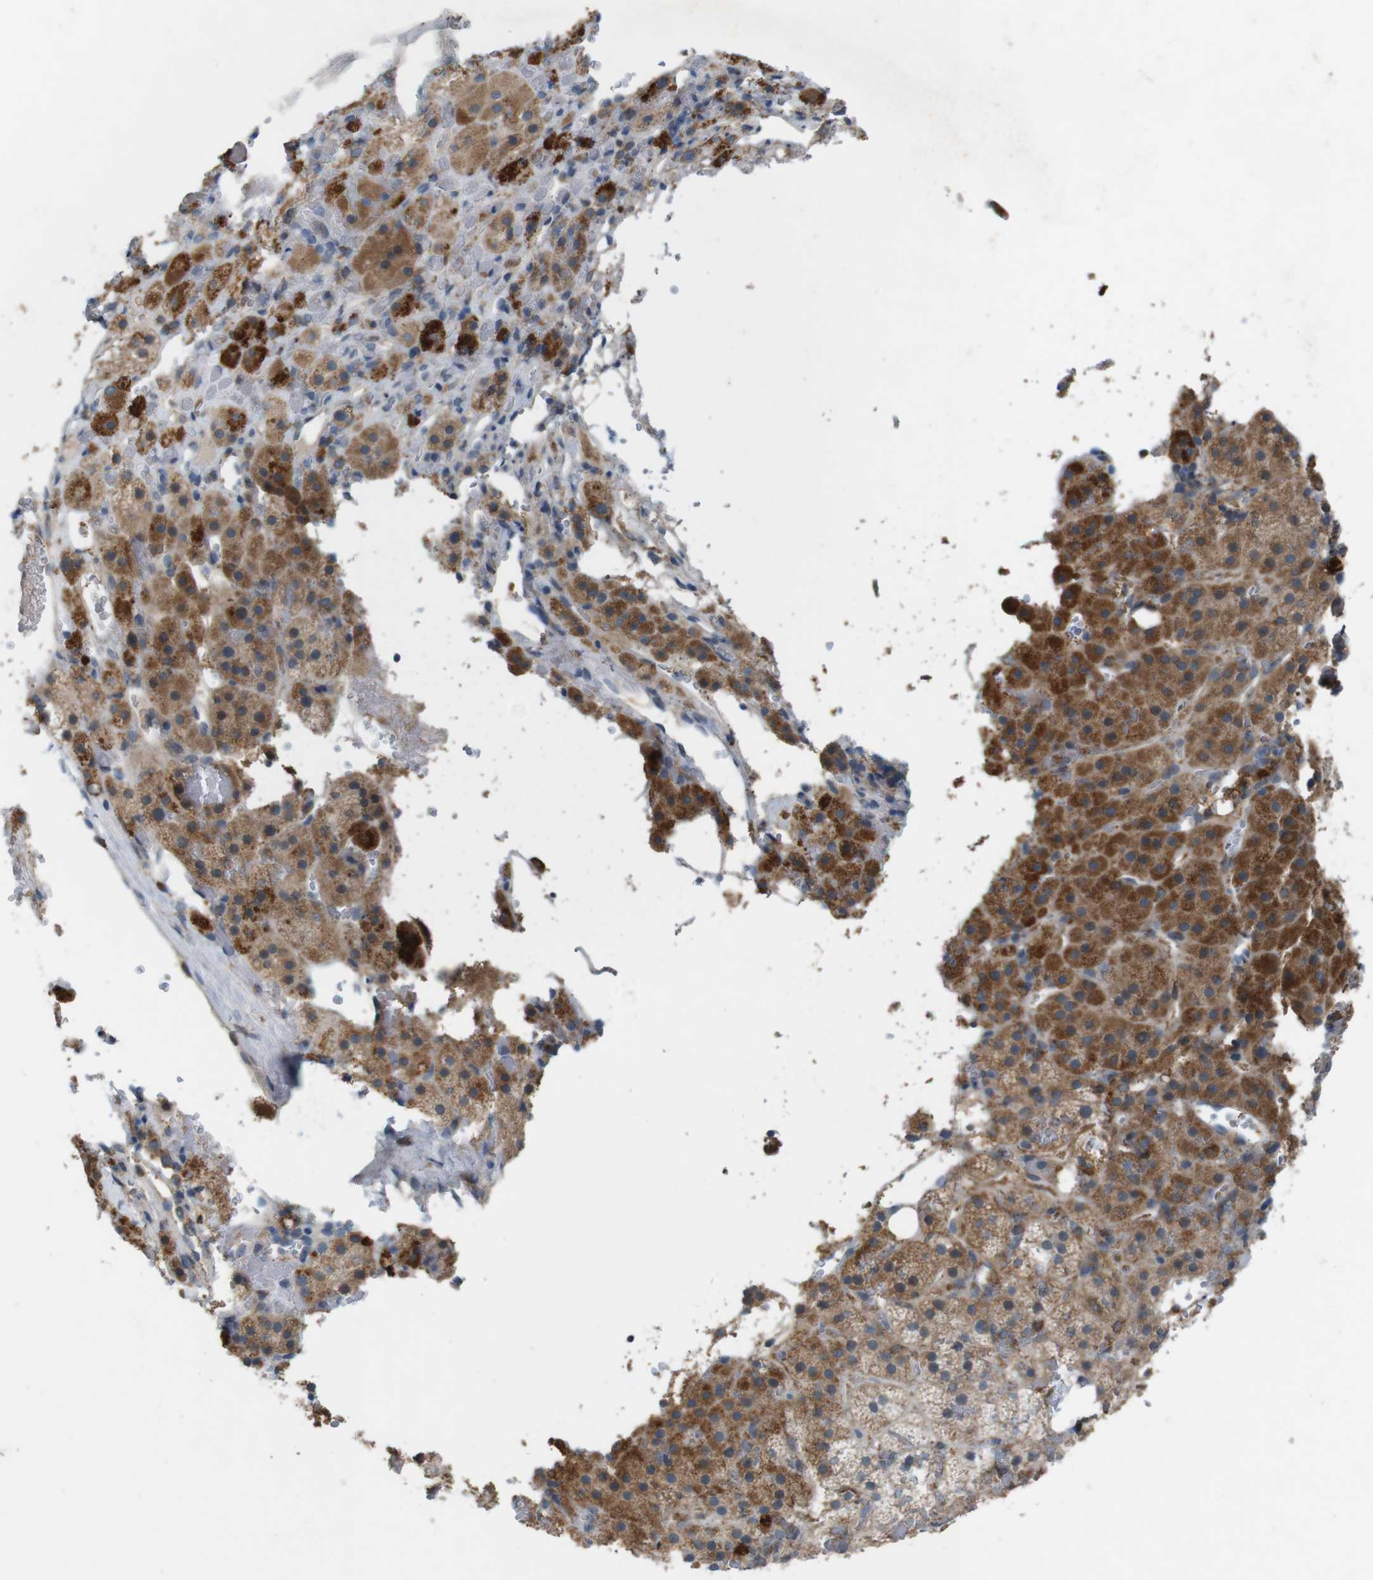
{"staining": {"intensity": "moderate", "quantity": ">75%", "location": "cytoplasmic/membranous"}, "tissue": "adrenal gland", "cell_type": "Glandular cells", "image_type": "normal", "snomed": [{"axis": "morphology", "description": "Normal tissue, NOS"}, {"axis": "topography", "description": "Adrenal gland"}], "caption": "Glandular cells reveal medium levels of moderate cytoplasmic/membranous staining in about >75% of cells in unremarkable adrenal gland.", "gene": "MOGAT3", "patient": {"sex": "female", "age": 59}}